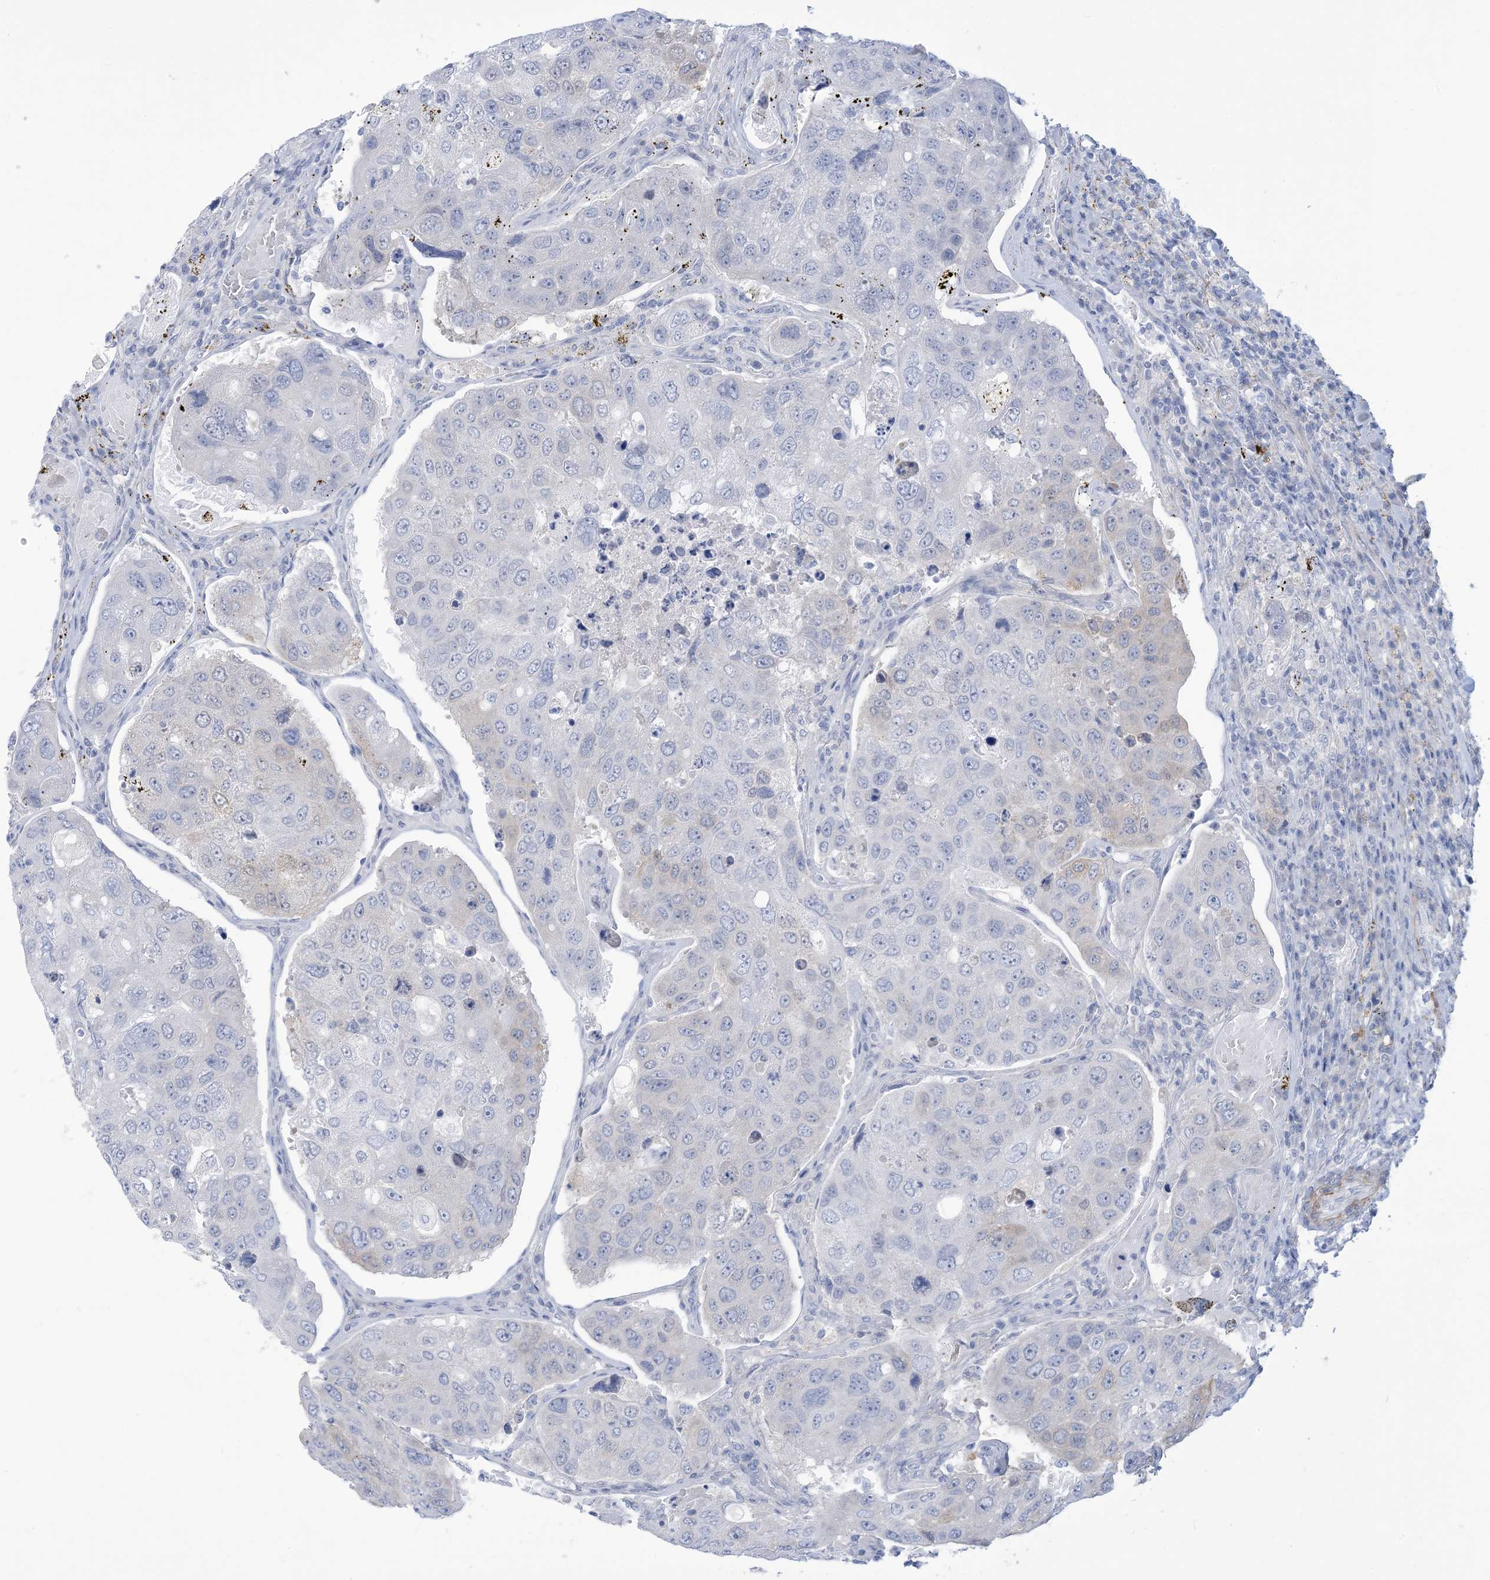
{"staining": {"intensity": "negative", "quantity": "none", "location": "none"}, "tissue": "urothelial cancer", "cell_type": "Tumor cells", "image_type": "cancer", "snomed": [{"axis": "morphology", "description": "Urothelial carcinoma, High grade"}, {"axis": "topography", "description": "Lymph node"}, {"axis": "topography", "description": "Urinary bladder"}], "caption": "There is no significant positivity in tumor cells of high-grade urothelial carcinoma.", "gene": "MARS2", "patient": {"sex": "male", "age": 51}}